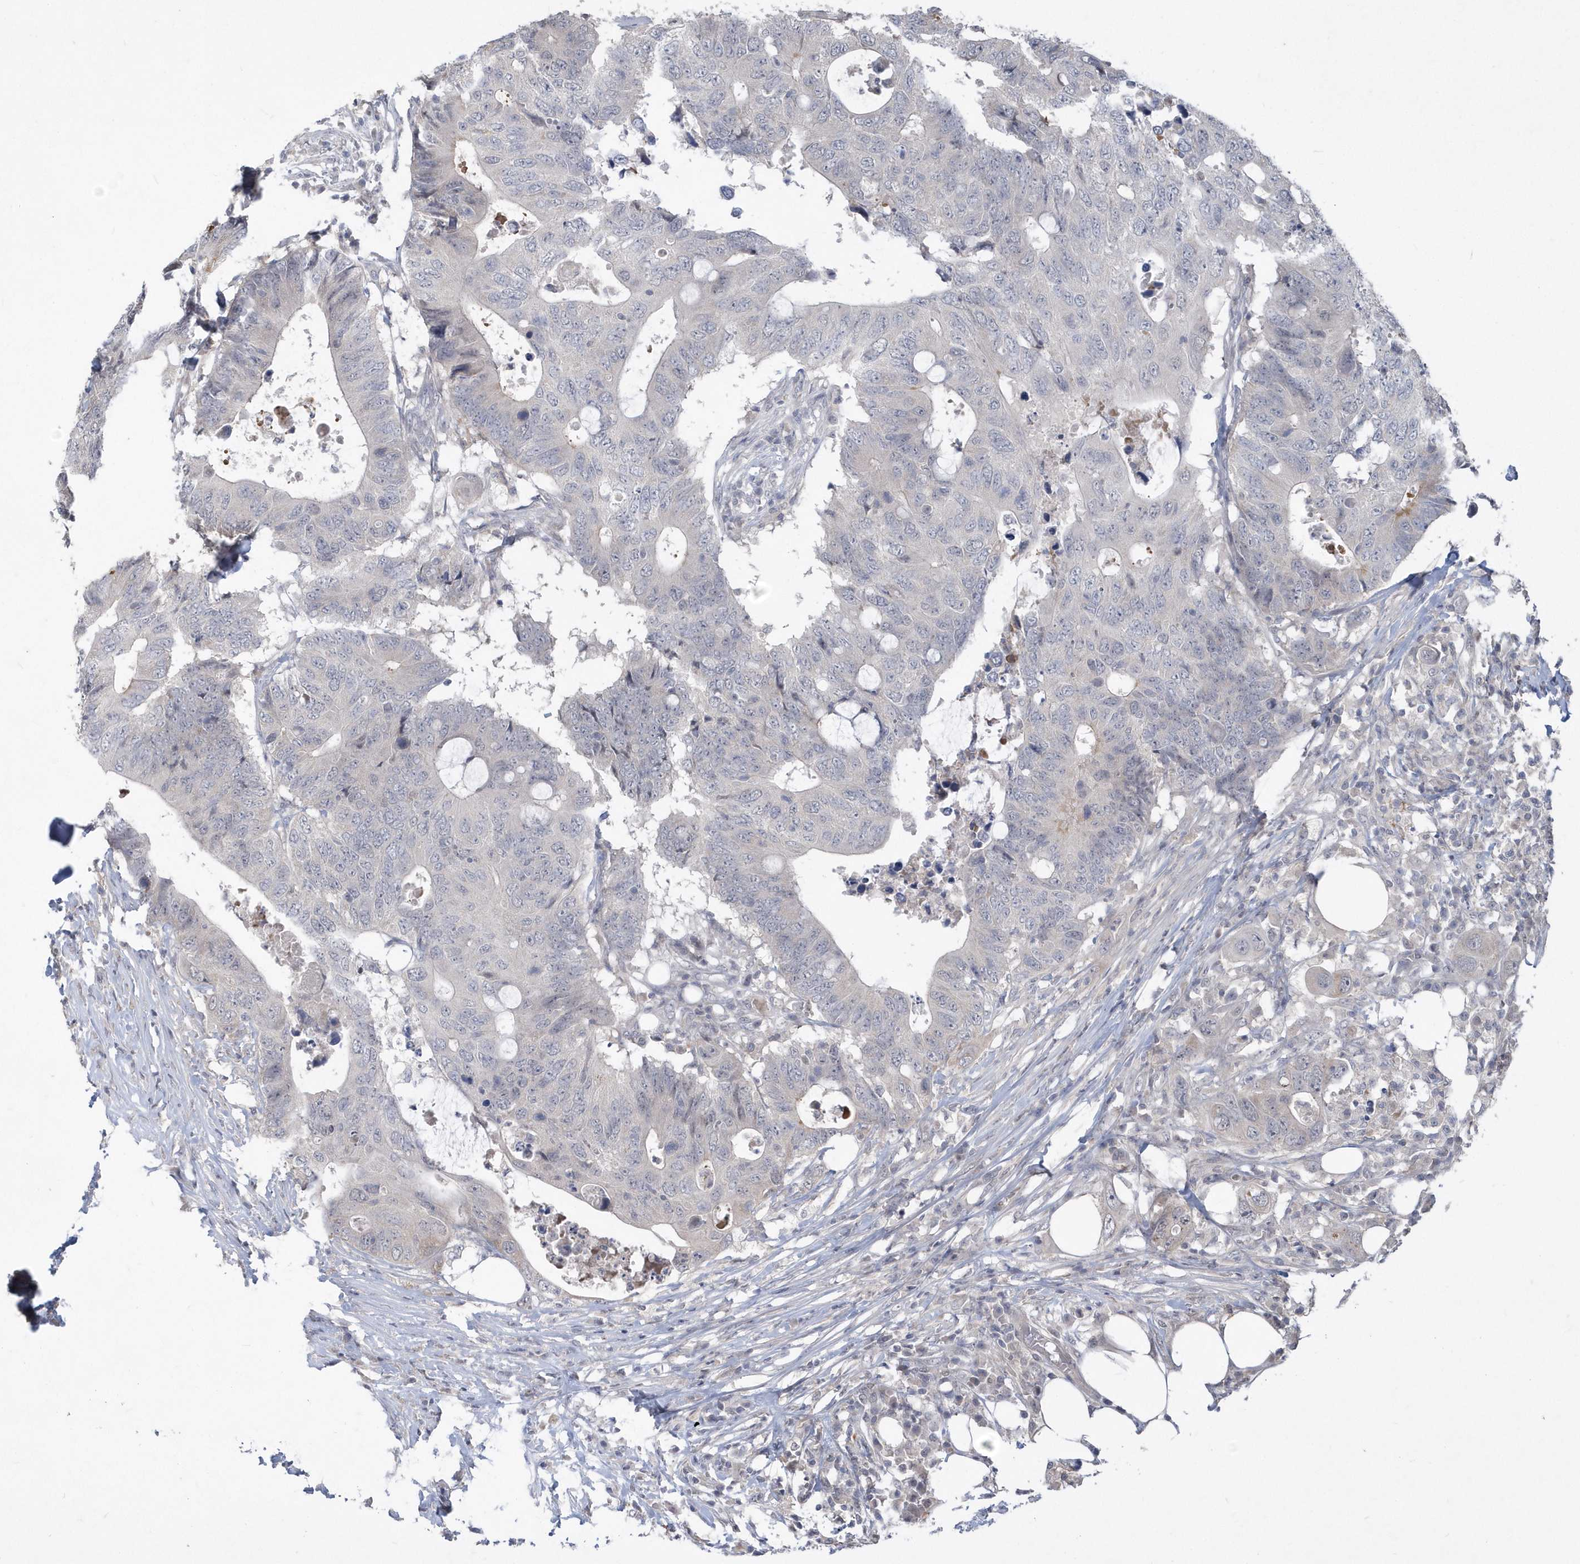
{"staining": {"intensity": "negative", "quantity": "none", "location": "none"}, "tissue": "colorectal cancer", "cell_type": "Tumor cells", "image_type": "cancer", "snomed": [{"axis": "morphology", "description": "Adenocarcinoma, NOS"}, {"axis": "topography", "description": "Colon"}], "caption": "This is an IHC histopathology image of human colorectal cancer (adenocarcinoma). There is no expression in tumor cells.", "gene": "TSPEAR", "patient": {"sex": "male", "age": 71}}